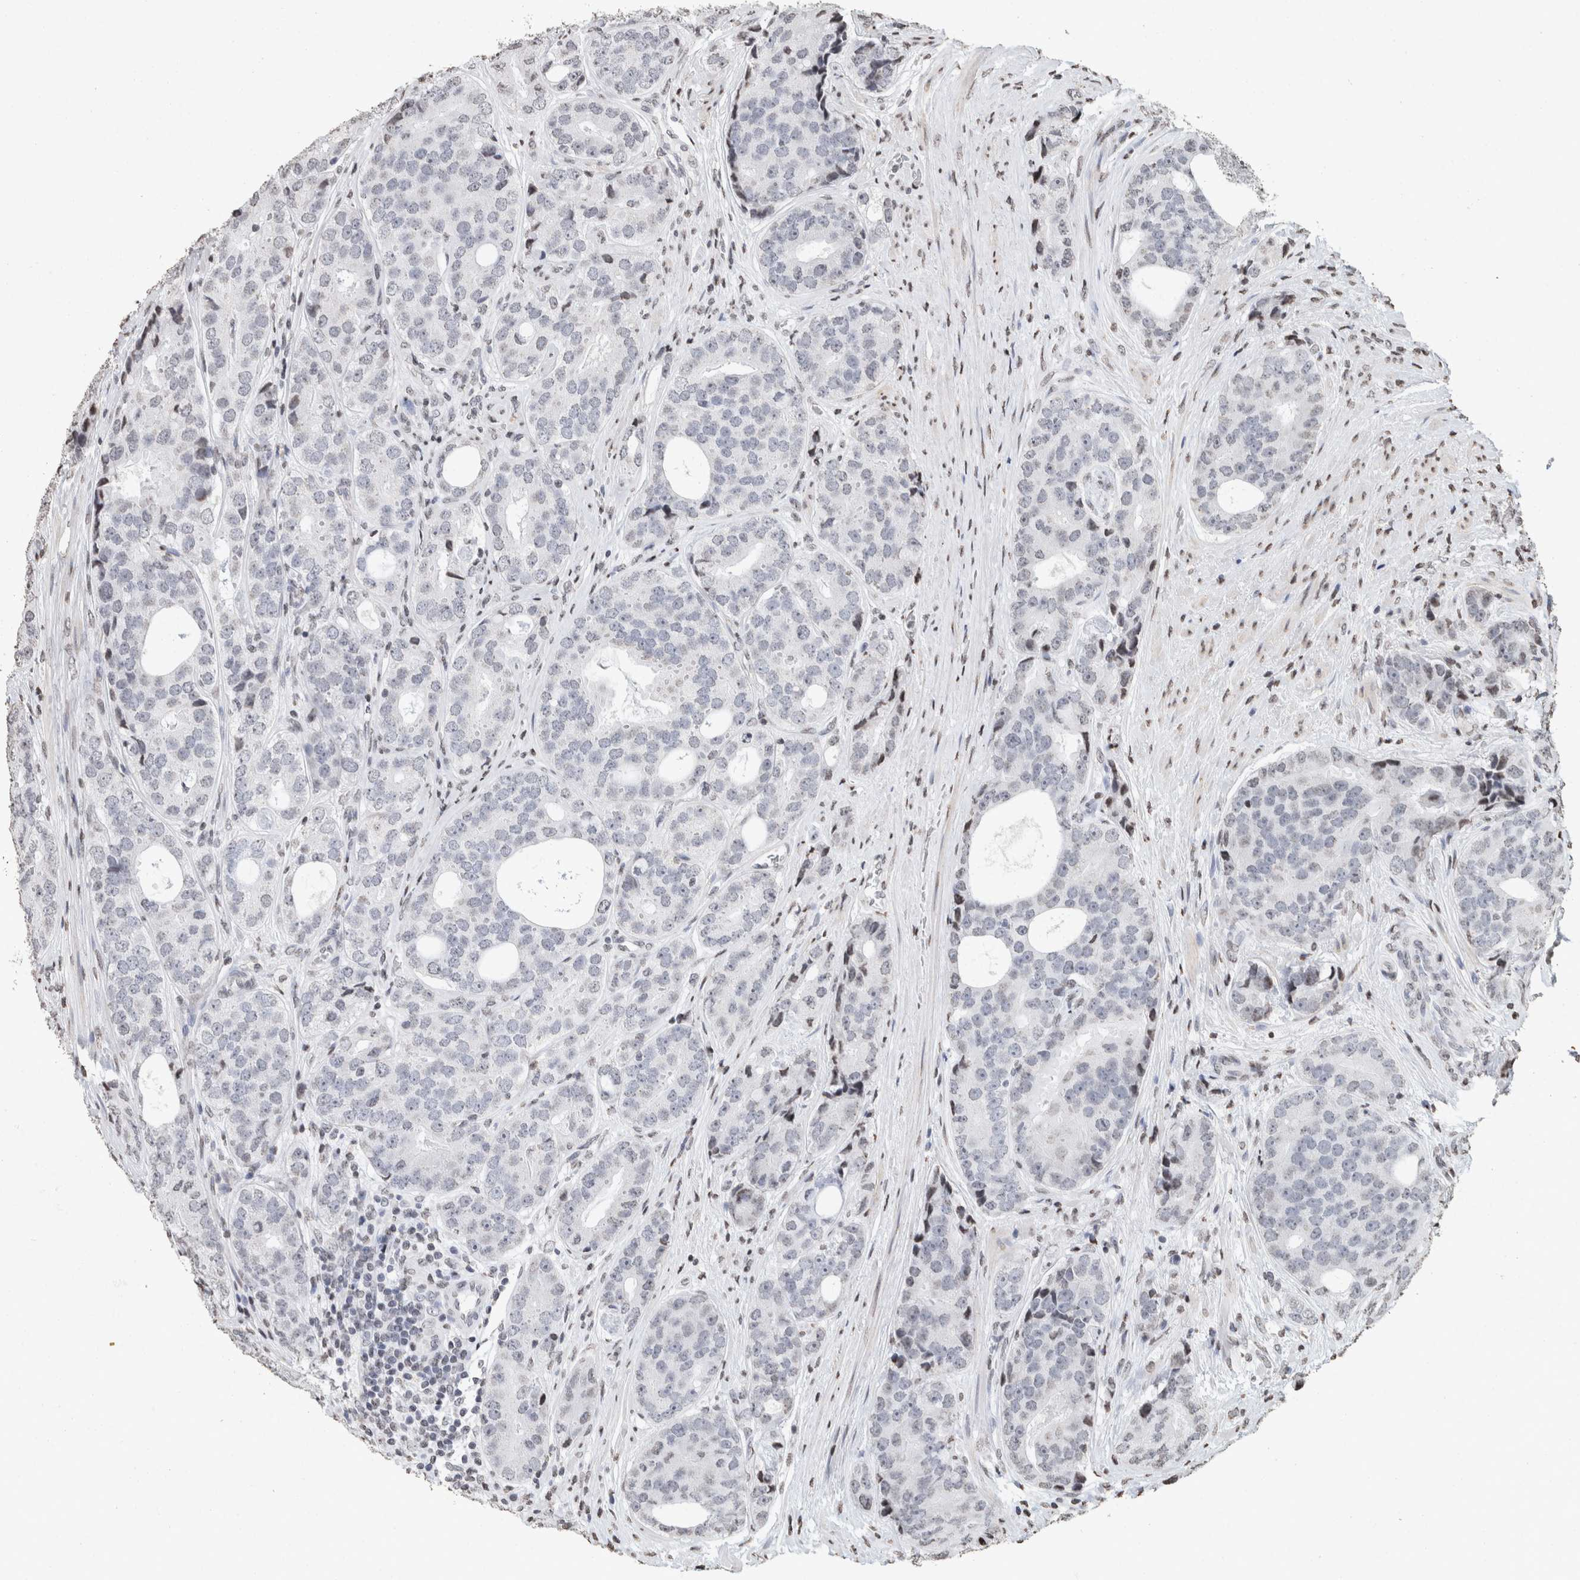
{"staining": {"intensity": "negative", "quantity": "none", "location": "none"}, "tissue": "prostate cancer", "cell_type": "Tumor cells", "image_type": "cancer", "snomed": [{"axis": "morphology", "description": "Adenocarcinoma, High grade"}, {"axis": "topography", "description": "Prostate"}], "caption": "High magnification brightfield microscopy of prostate cancer (high-grade adenocarcinoma) stained with DAB (3,3'-diaminobenzidine) (brown) and counterstained with hematoxylin (blue): tumor cells show no significant expression.", "gene": "CNTN1", "patient": {"sex": "male", "age": 56}}